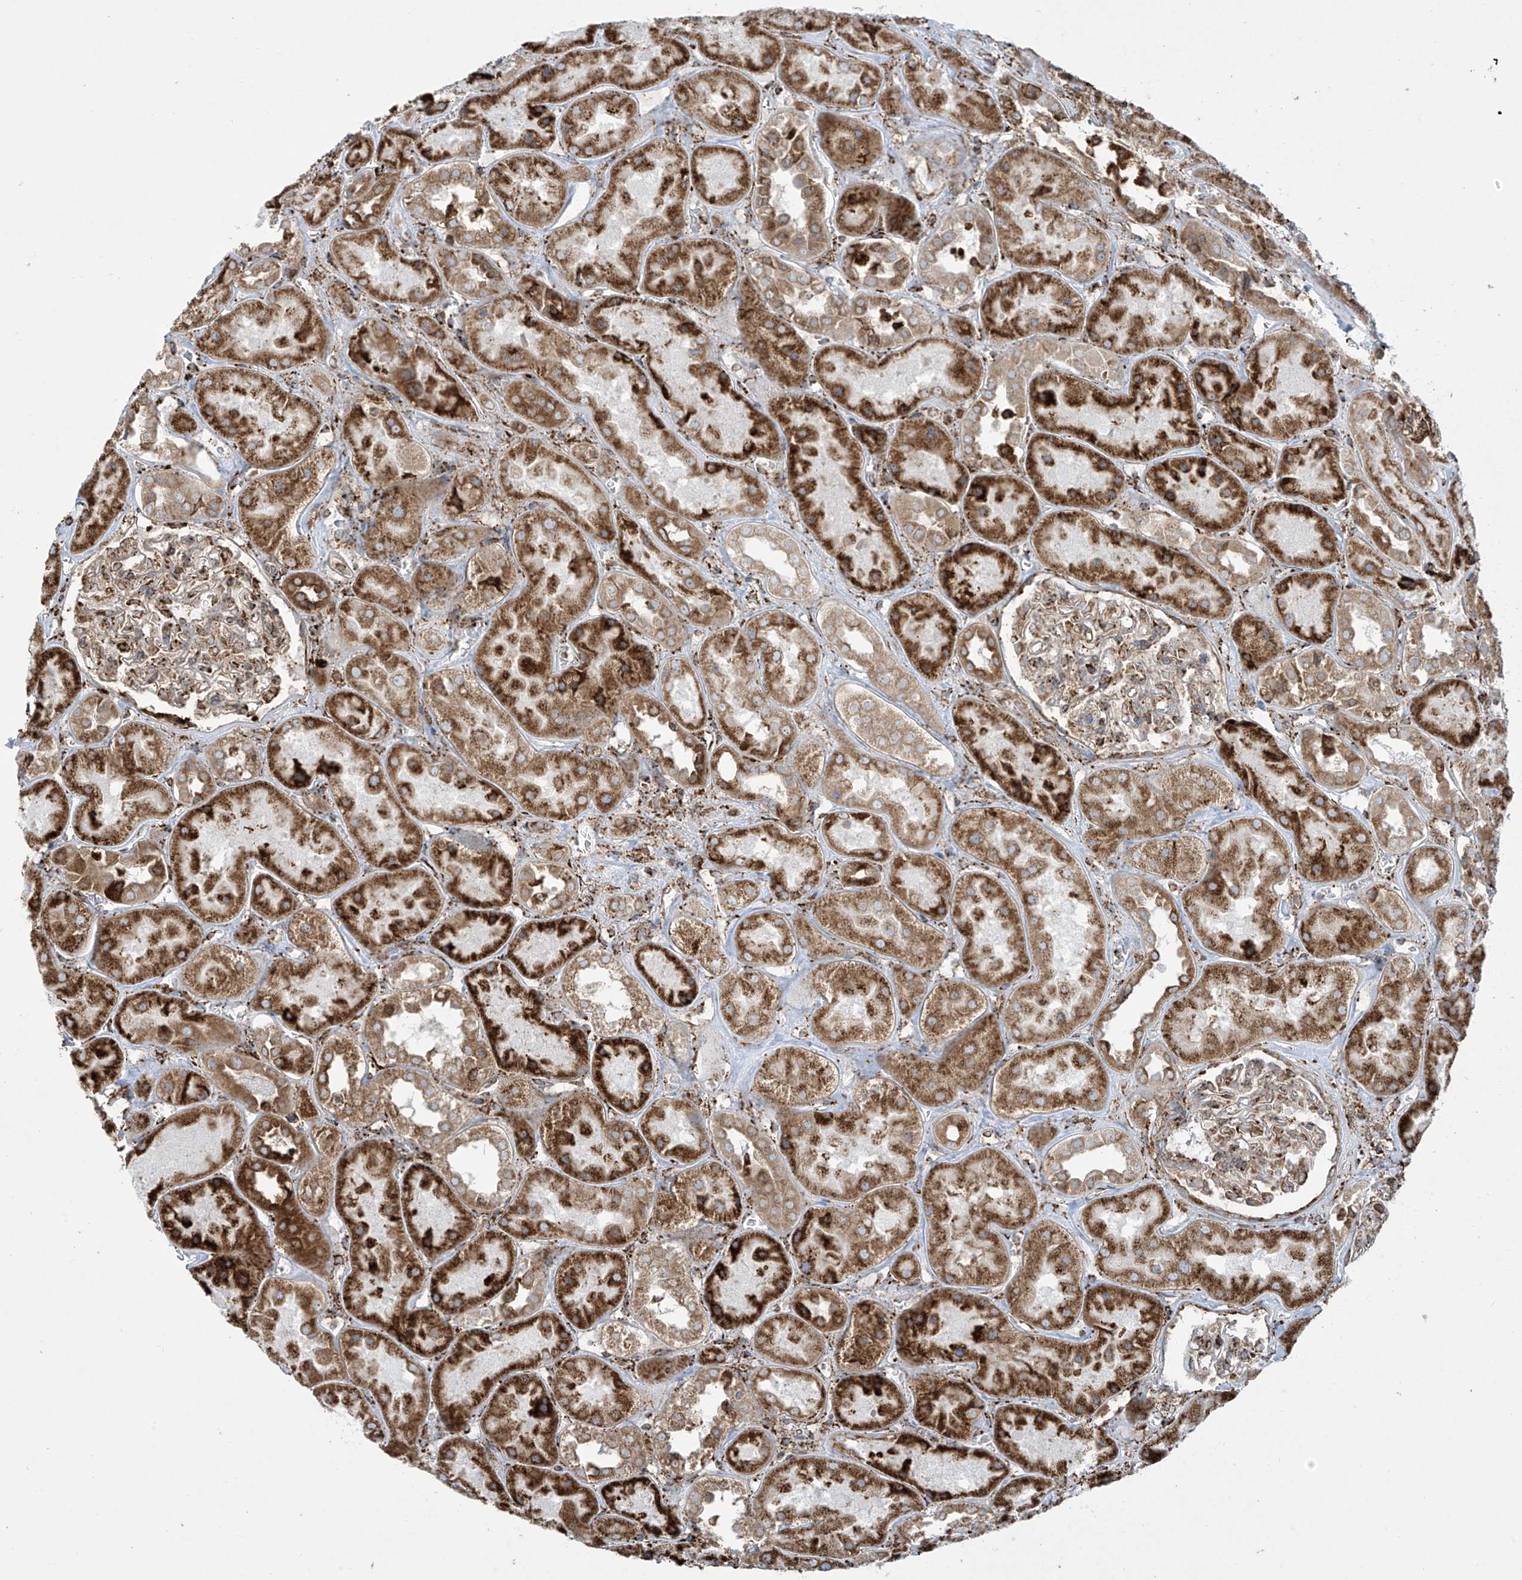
{"staining": {"intensity": "moderate", "quantity": ">75%", "location": "cytoplasmic/membranous"}, "tissue": "kidney", "cell_type": "Cells in glomeruli", "image_type": "normal", "snomed": [{"axis": "morphology", "description": "Normal tissue, NOS"}, {"axis": "topography", "description": "Kidney"}], "caption": "The histopathology image demonstrates a brown stain indicating the presence of a protein in the cytoplasmic/membranous of cells in glomeruli in kidney. Using DAB (brown) and hematoxylin (blue) stains, captured at high magnification using brightfield microscopy.", "gene": "MX1", "patient": {"sex": "male", "age": 70}}